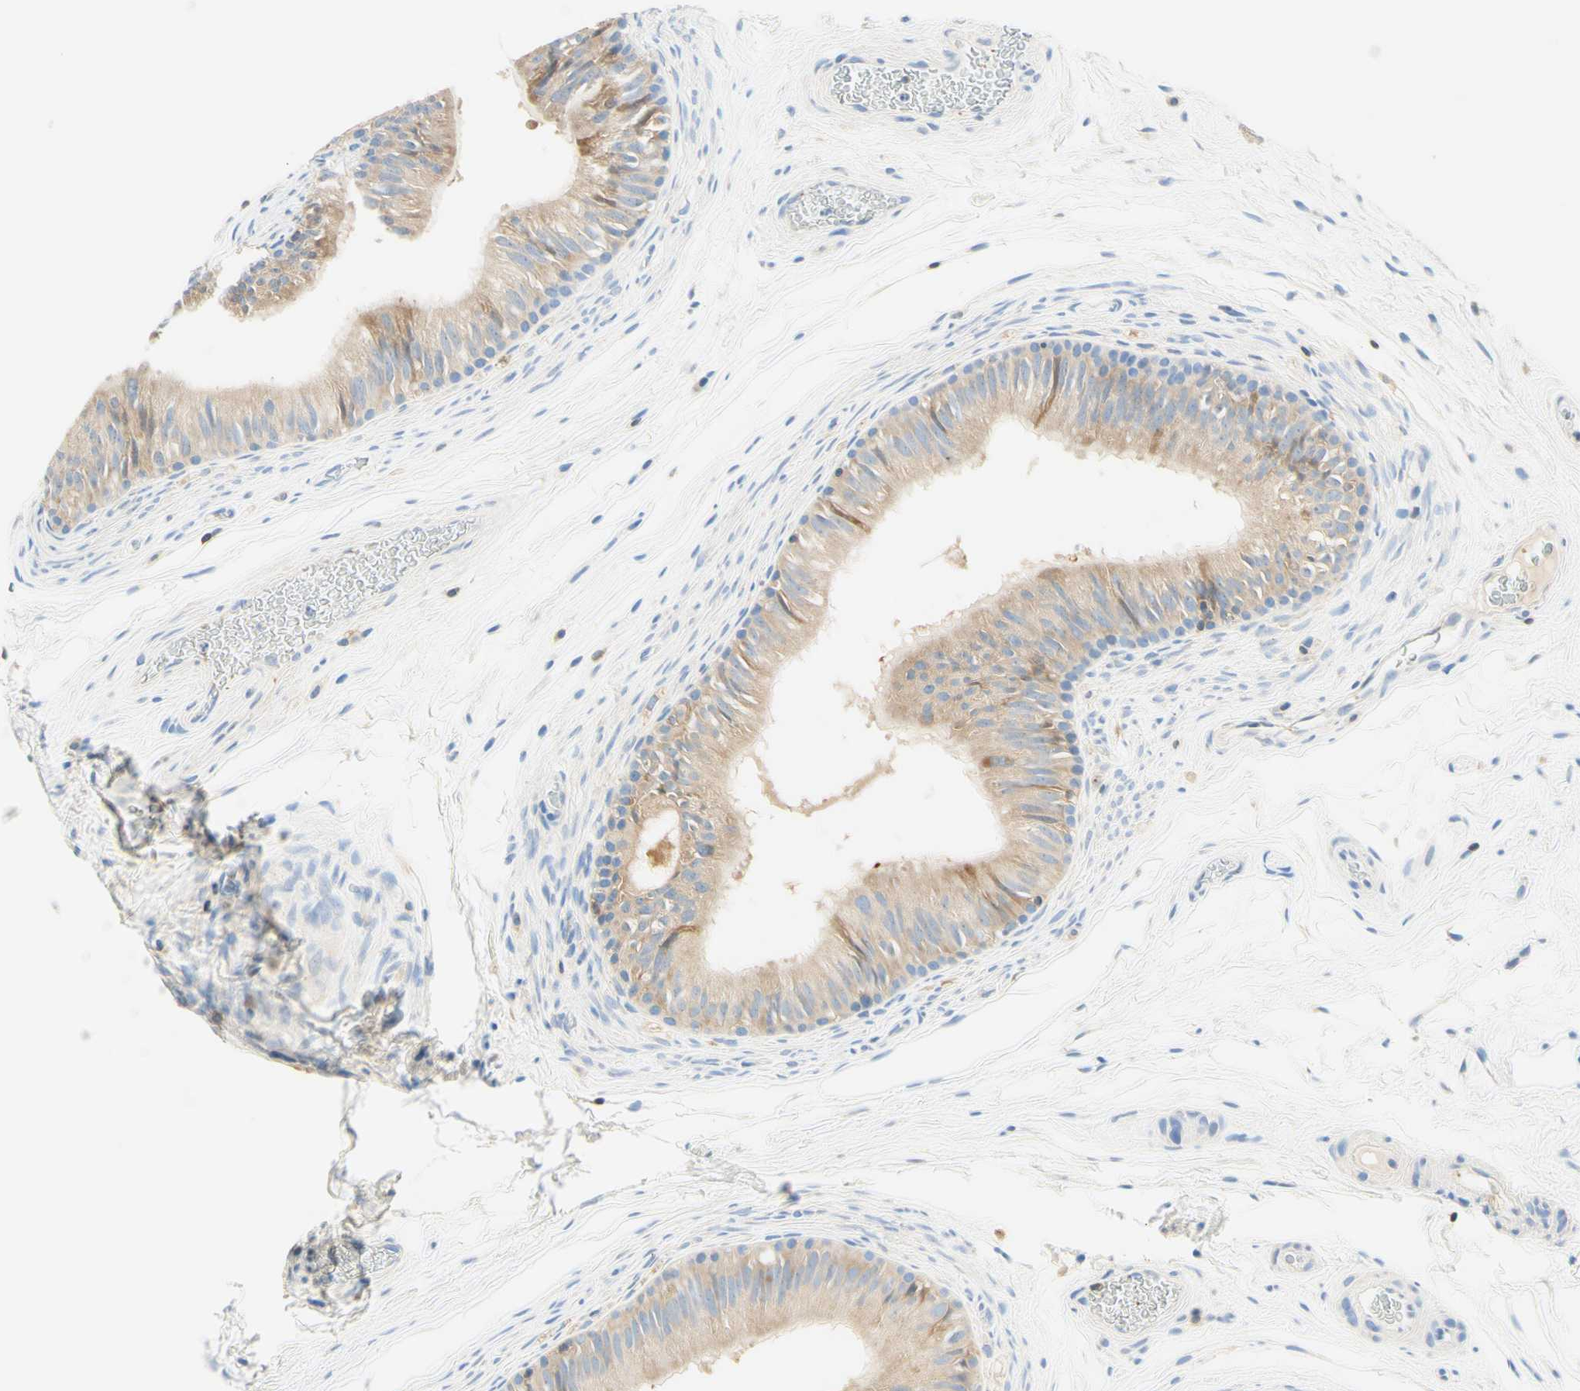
{"staining": {"intensity": "weak", "quantity": ">75%", "location": "cytoplasmic/membranous"}, "tissue": "epididymis", "cell_type": "Glandular cells", "image_type": "normal", "snomed": [{"axis": "morphology", "description": "Normal tissue, NOS"}, {"axis": "topography", "description": "Epididymis"}], "caption": "IHC of normal human epididymis exhibits low levels of weak cytoplasmic/membranous expression in approximately >75% of glandular cells. (DAB (3,3'-diaminobenzidine) IHC with brightfield microscopy, high magnification).", "gene": "LAT", "patient": {"sex": "male", "age": 36}}